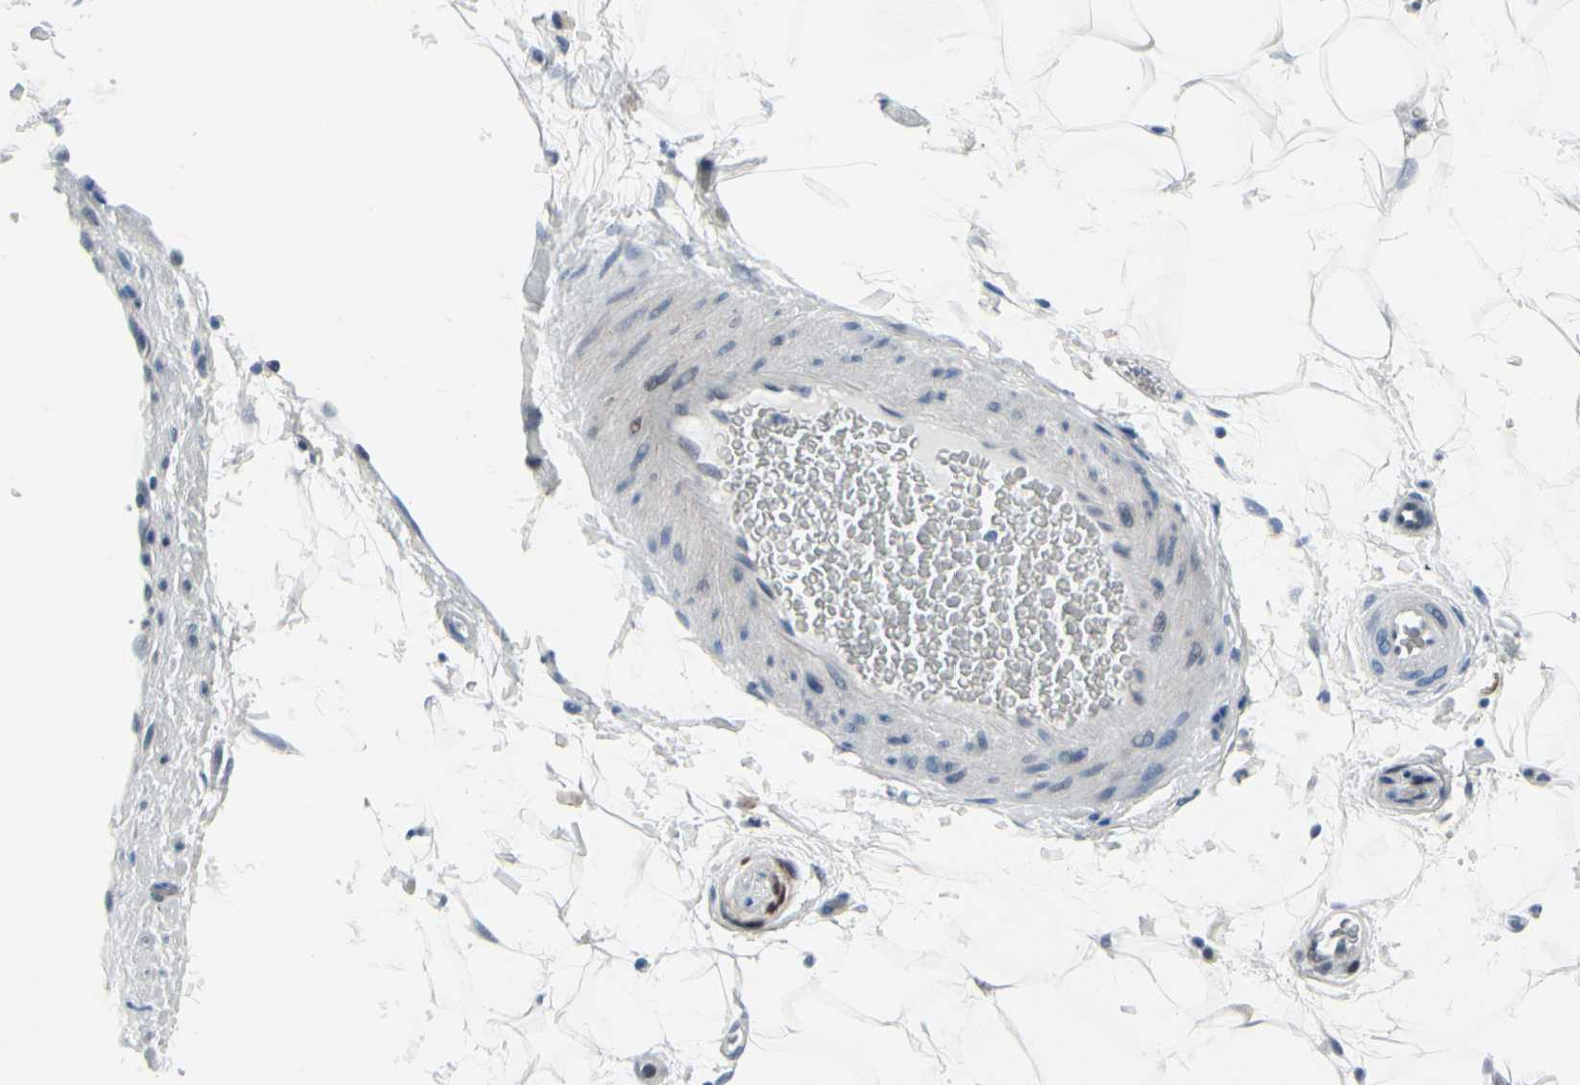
{"staining": {"intensity": "negative", "quantity": "none", "location": "none"}, "tissue": "adipose tissue", "cell_type": "Adipocytes", "image_type": "normal", "snomed": [{"axis": "morphology", "description": "Normal tissue, NOS"}, {"axis": "topography", "description": "Soft tissue"}], "caption": "Immunohistochemical staining of benign human adipose tissue displays no significant positivity in adipocytes.", "gene": "TXN", "patient": {"sex": "male", "age": 72}}